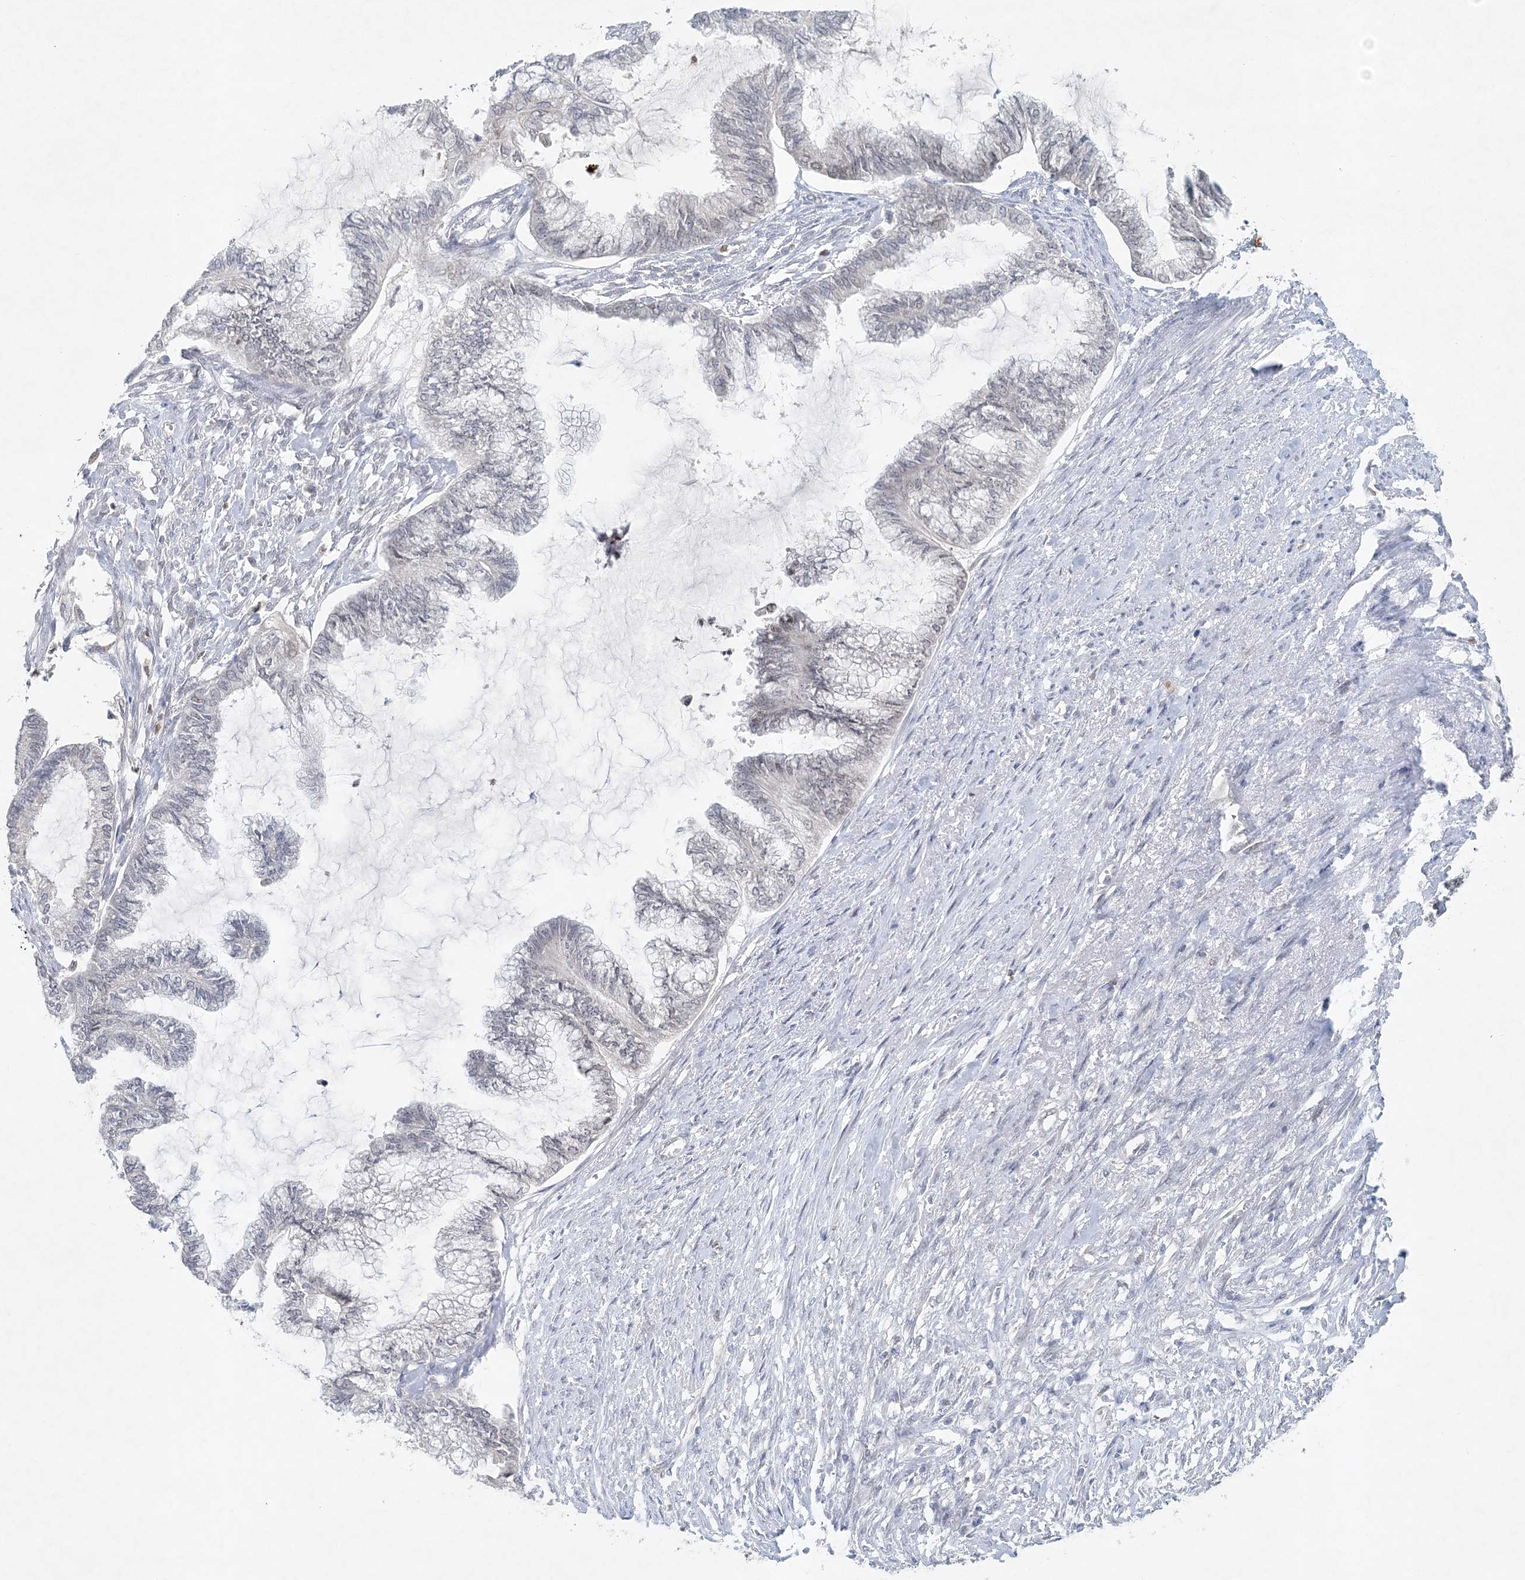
{"staining": {"intensity": "negative", "quantity": "none", "location": "none"}, "tissue": "endometrial cancer", "cell_type": "Tumor cells", "image_type": "cancer", "snomed": [{"axis": "morphology", "description": "Adenocarcinoma, NOS"}, {"axis": "topography", "description": "Endometrium"}], "caption": "The photomicrograph demonstrates no staining of tumor cells in endometrial adenocarcinoma.", "gene": "NUP54", "patient": {"sex": "female", "age": 86}}